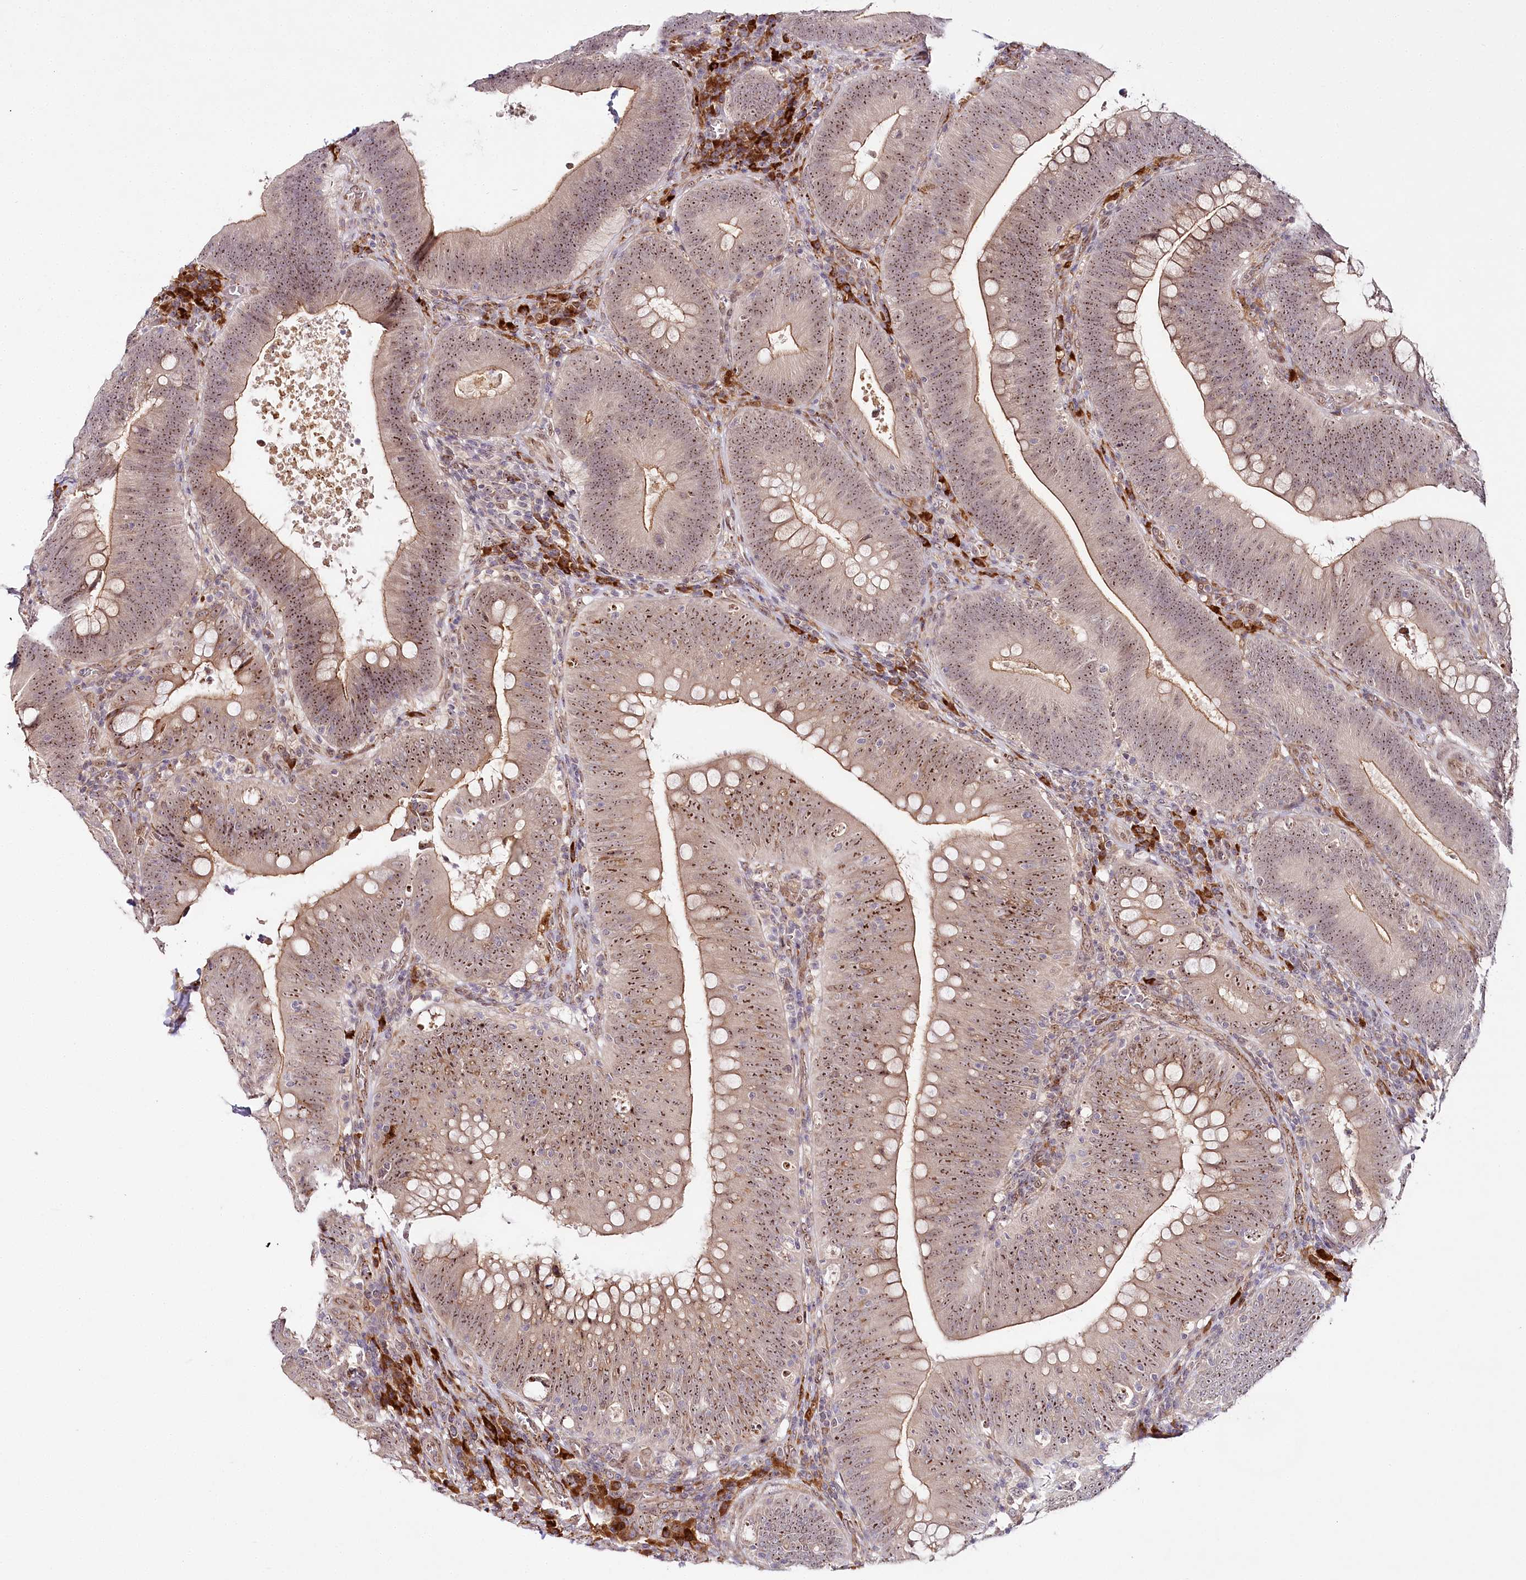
{"staining": {"intensity": "moderate", "quantity": ">75%", "location": "nuclear"}, "tissue": "colorectal cancer", "cell_type": "Tumor cells", "image_type": "cancer", "snomed": [{"axis": "morphology", "description": "Normal tissue, NOS"}, {"axis": "topography", "description": "Colon"}], "caption": "Brown immunohistochemical staining in human colorectal cancer displays moderate nuclear positivity in approximately >75% of tumor cells.", "gene": "WDR36", "patient": {"sex": "female", "age": 82}}